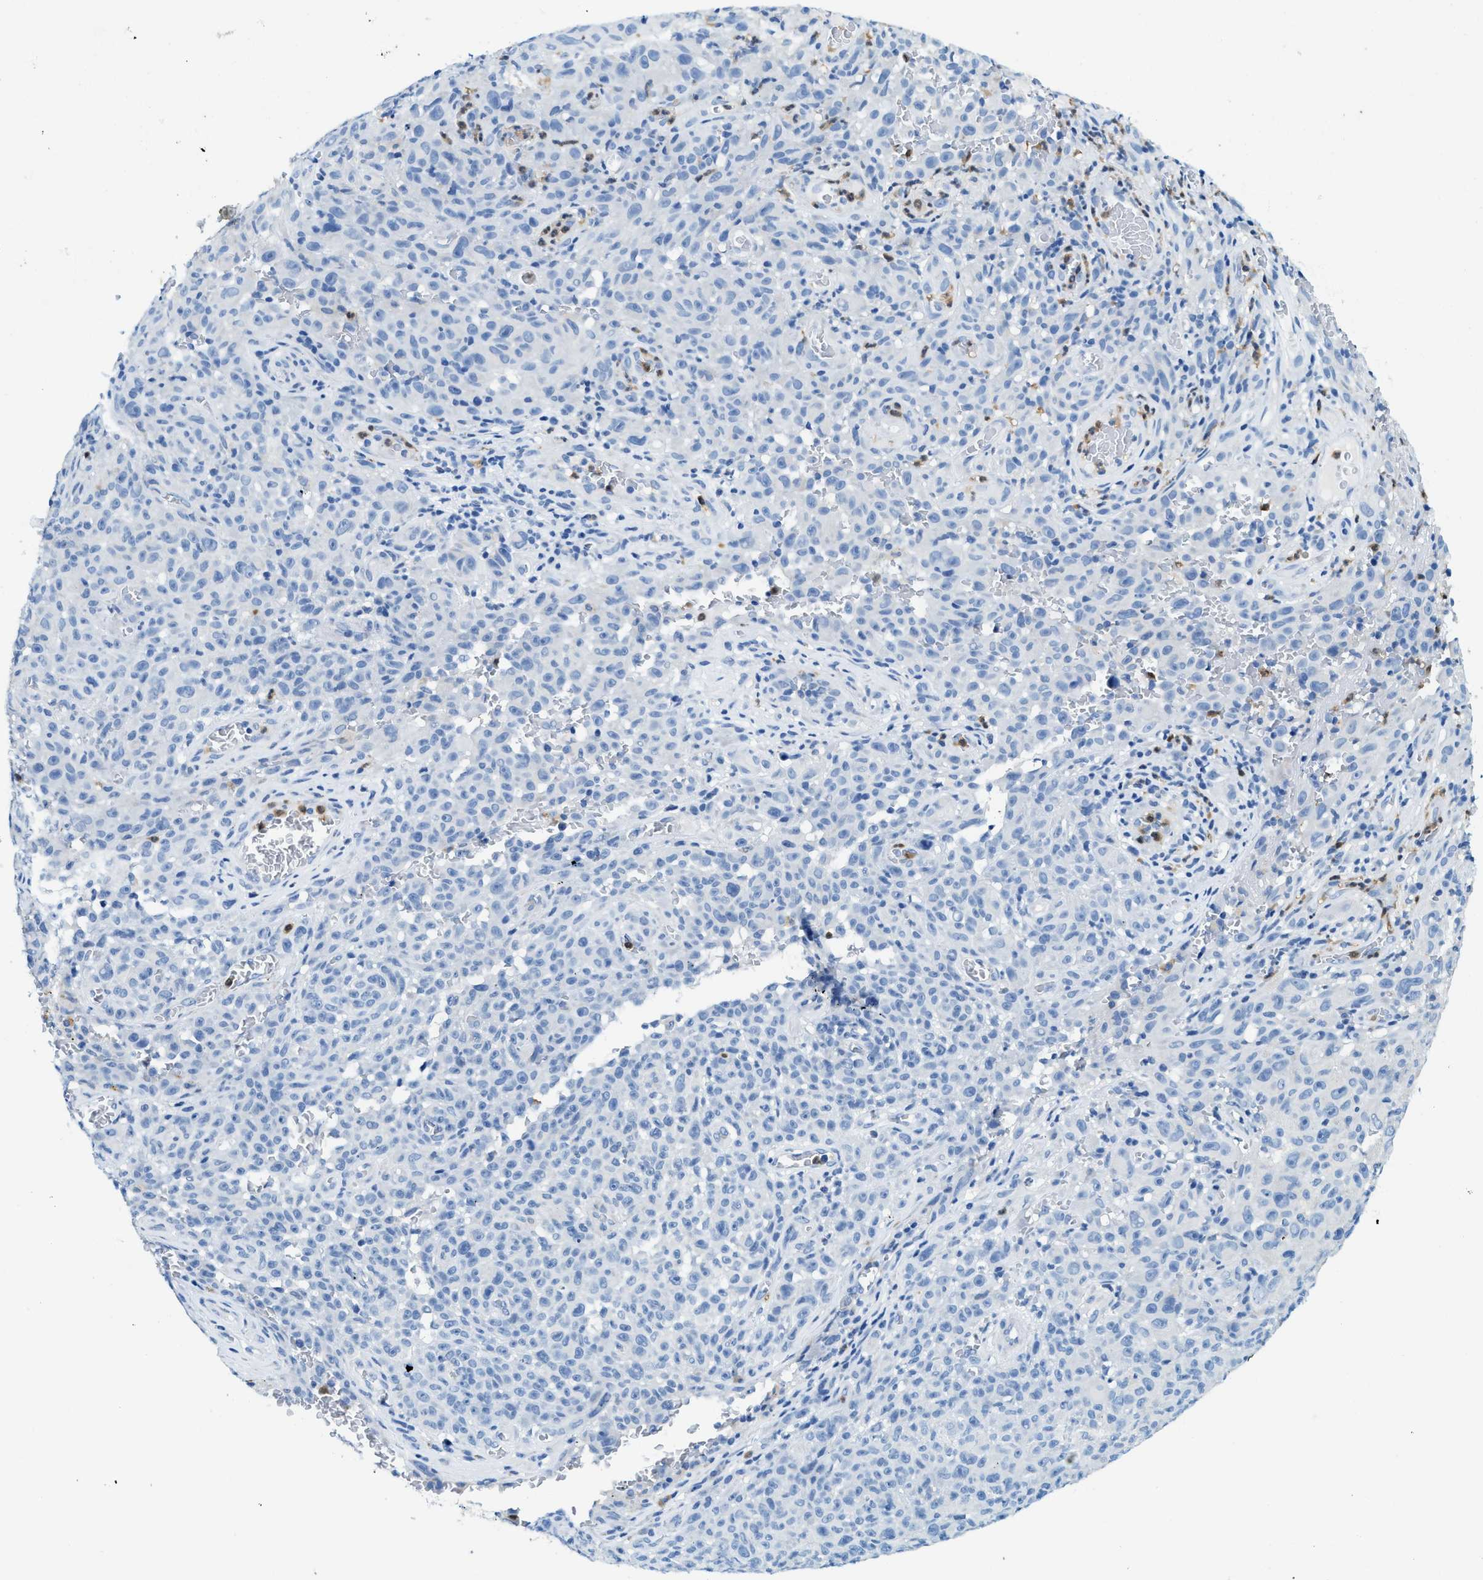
{"staining": {"intensity": "negative", "quantity": "none", "location": "none"}, "tissue": "melanoma", "cell_type": "Tumor cells", "image_type": "cancer", "snomed": [{"axis": "morphology", "description": "Malignant melanoma, NOS"}, {"axis": "topography", "description": "Skin"}], "caption": "High magnification brightfield microscopy of melanoma stained with DAB (brown) and counterstained with hematoxylin (blue): tumor cells show no significant expression. The staining is performed using DAB brown chromogen with nuclei counter-stained in using hematoxylin.", "gene": "ZDHHC13", "patient": {"sex": "female", "age": 82}}